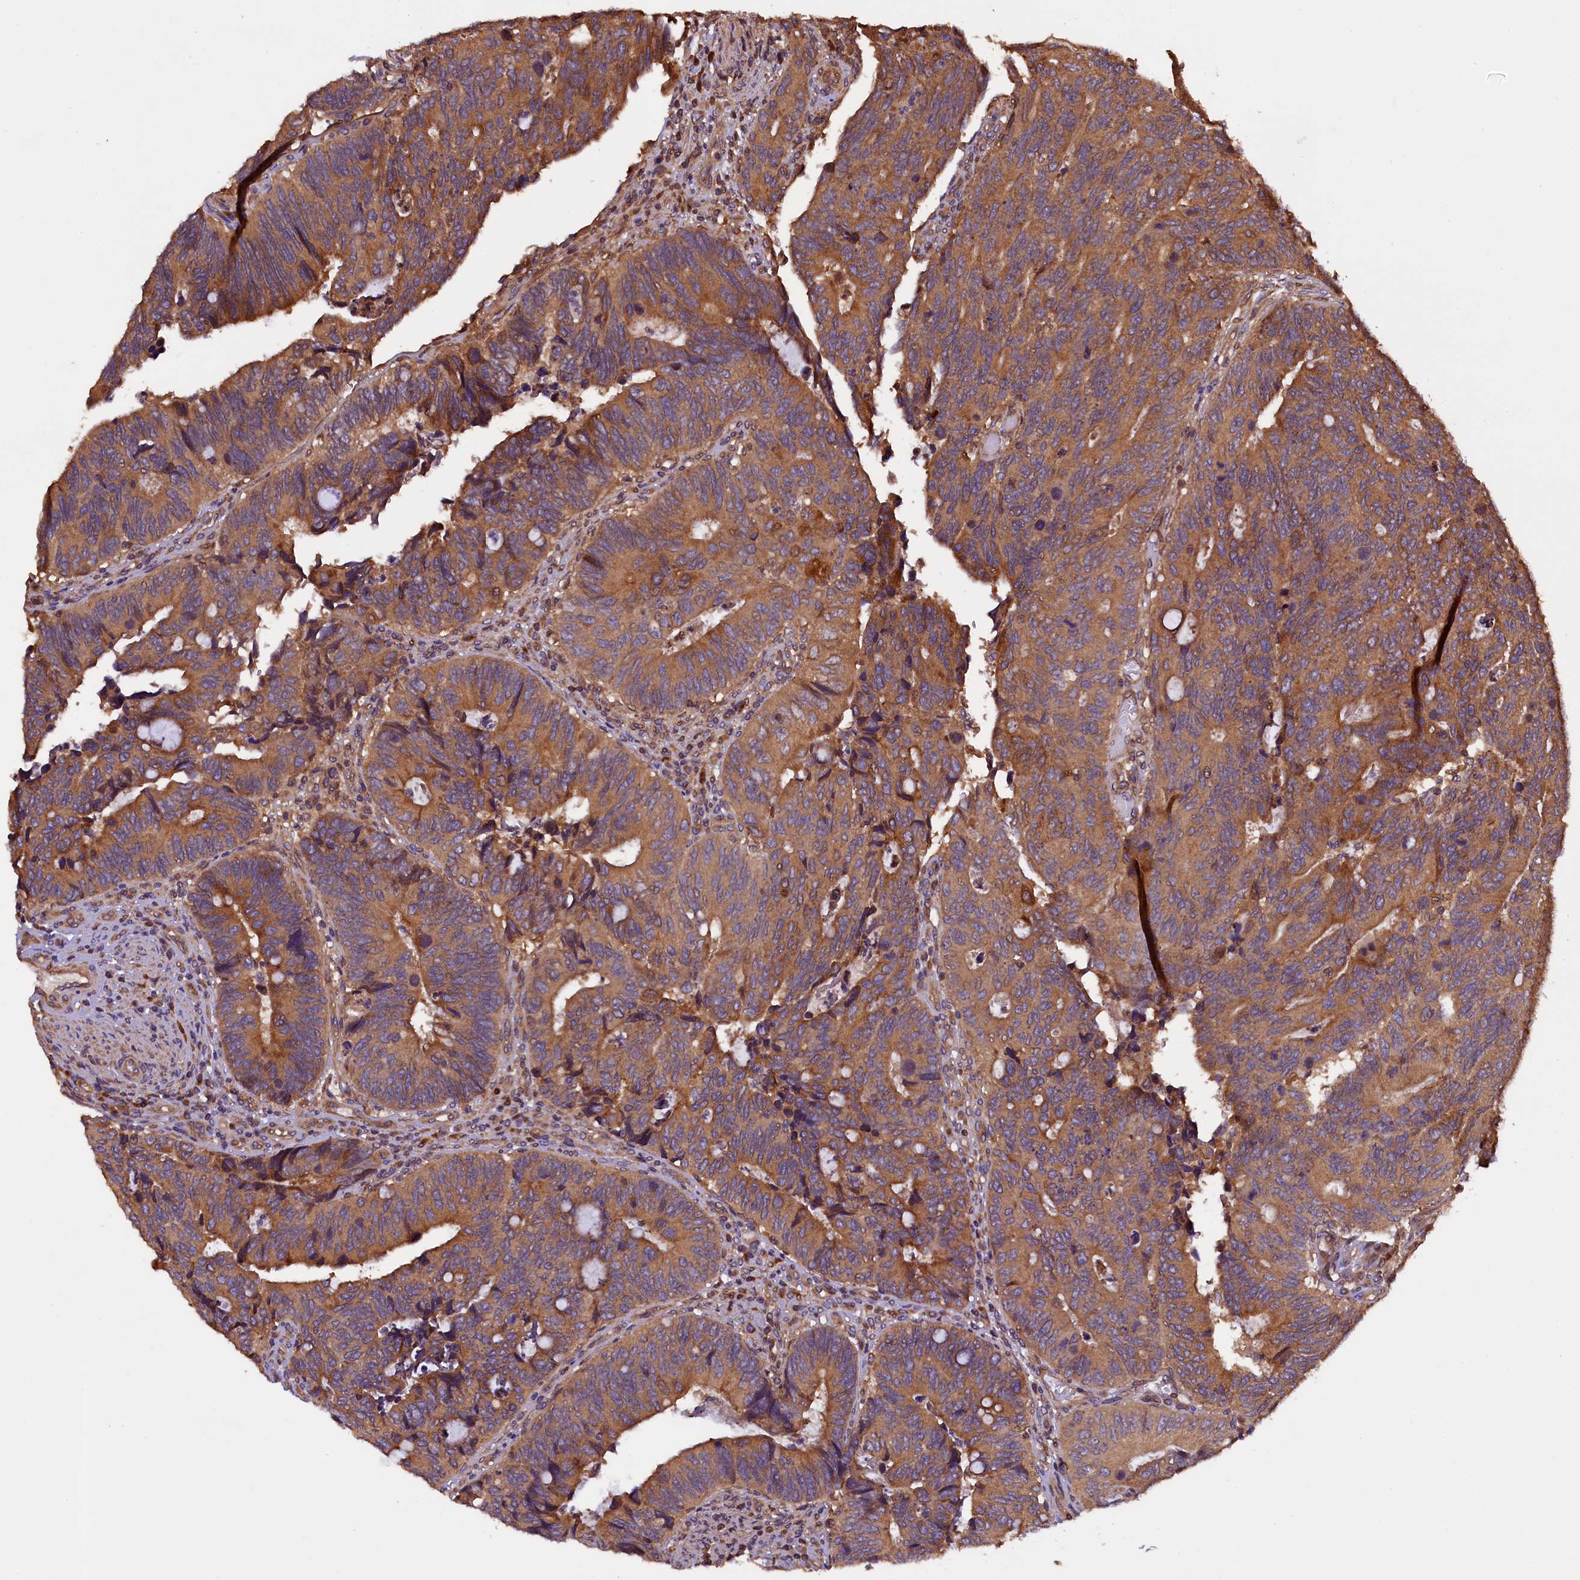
{"staining": {"intensity": "moderate", "quantity": ">75%", "location": "cytoplasmic/membranous"}, "tissue": "colorectal cancer", "cell_type": "Tumor cells", "image_type": "cancer", "snomed": [{"axis": "morphology", "description": "Adenocarcinoma, NOS"}, {"axis": "topography", "description": "Colon"}], "caption": "About >75% of tumor cells in colorectal cancer (adenocarcinoma) display moderate cytoplasmic/membranous protein staining as visualized by brown immunohistochemical staining.", "gene": "KLC2", "patient": {"sex": "male", "age": 87}}